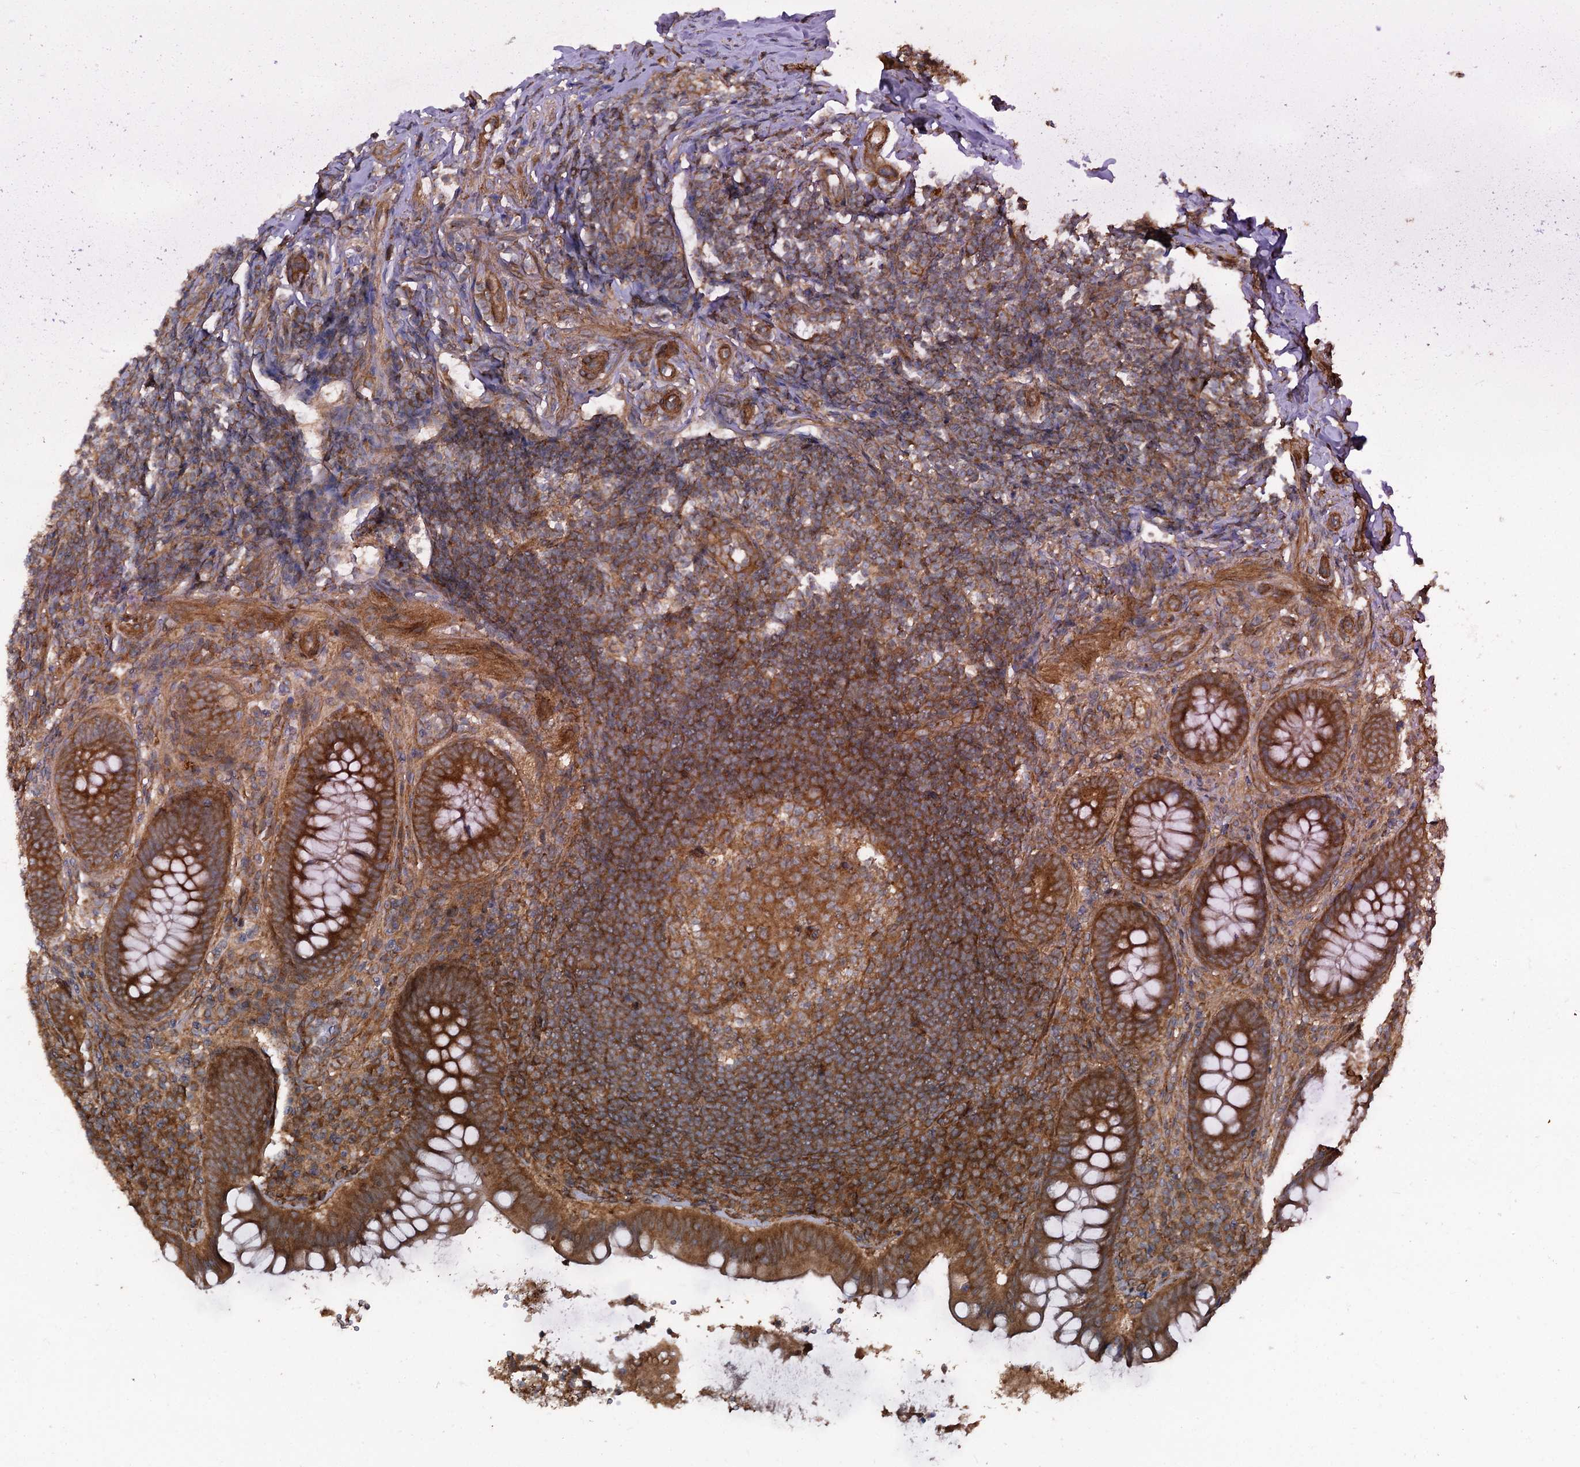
{"staining": {"intensity": "strong", "quantity": ">75%", "location": "cytoplasmic/membranous"}, "tissue": "appendix", "cell_type": "Glandular cells", "image_type": "normal", "snomed": [{"axis": "morphology", "description": "Normal tissue, NOS"}, {"axis": "topography", "description": "Appendix"}], "caption": "Glandular cells exhibit strong cytoplasmic/membranous positivity in about >75% of cells in normal appendix.", "gene": "RNF214", "patient": {"sex": "female", "age": 33}}